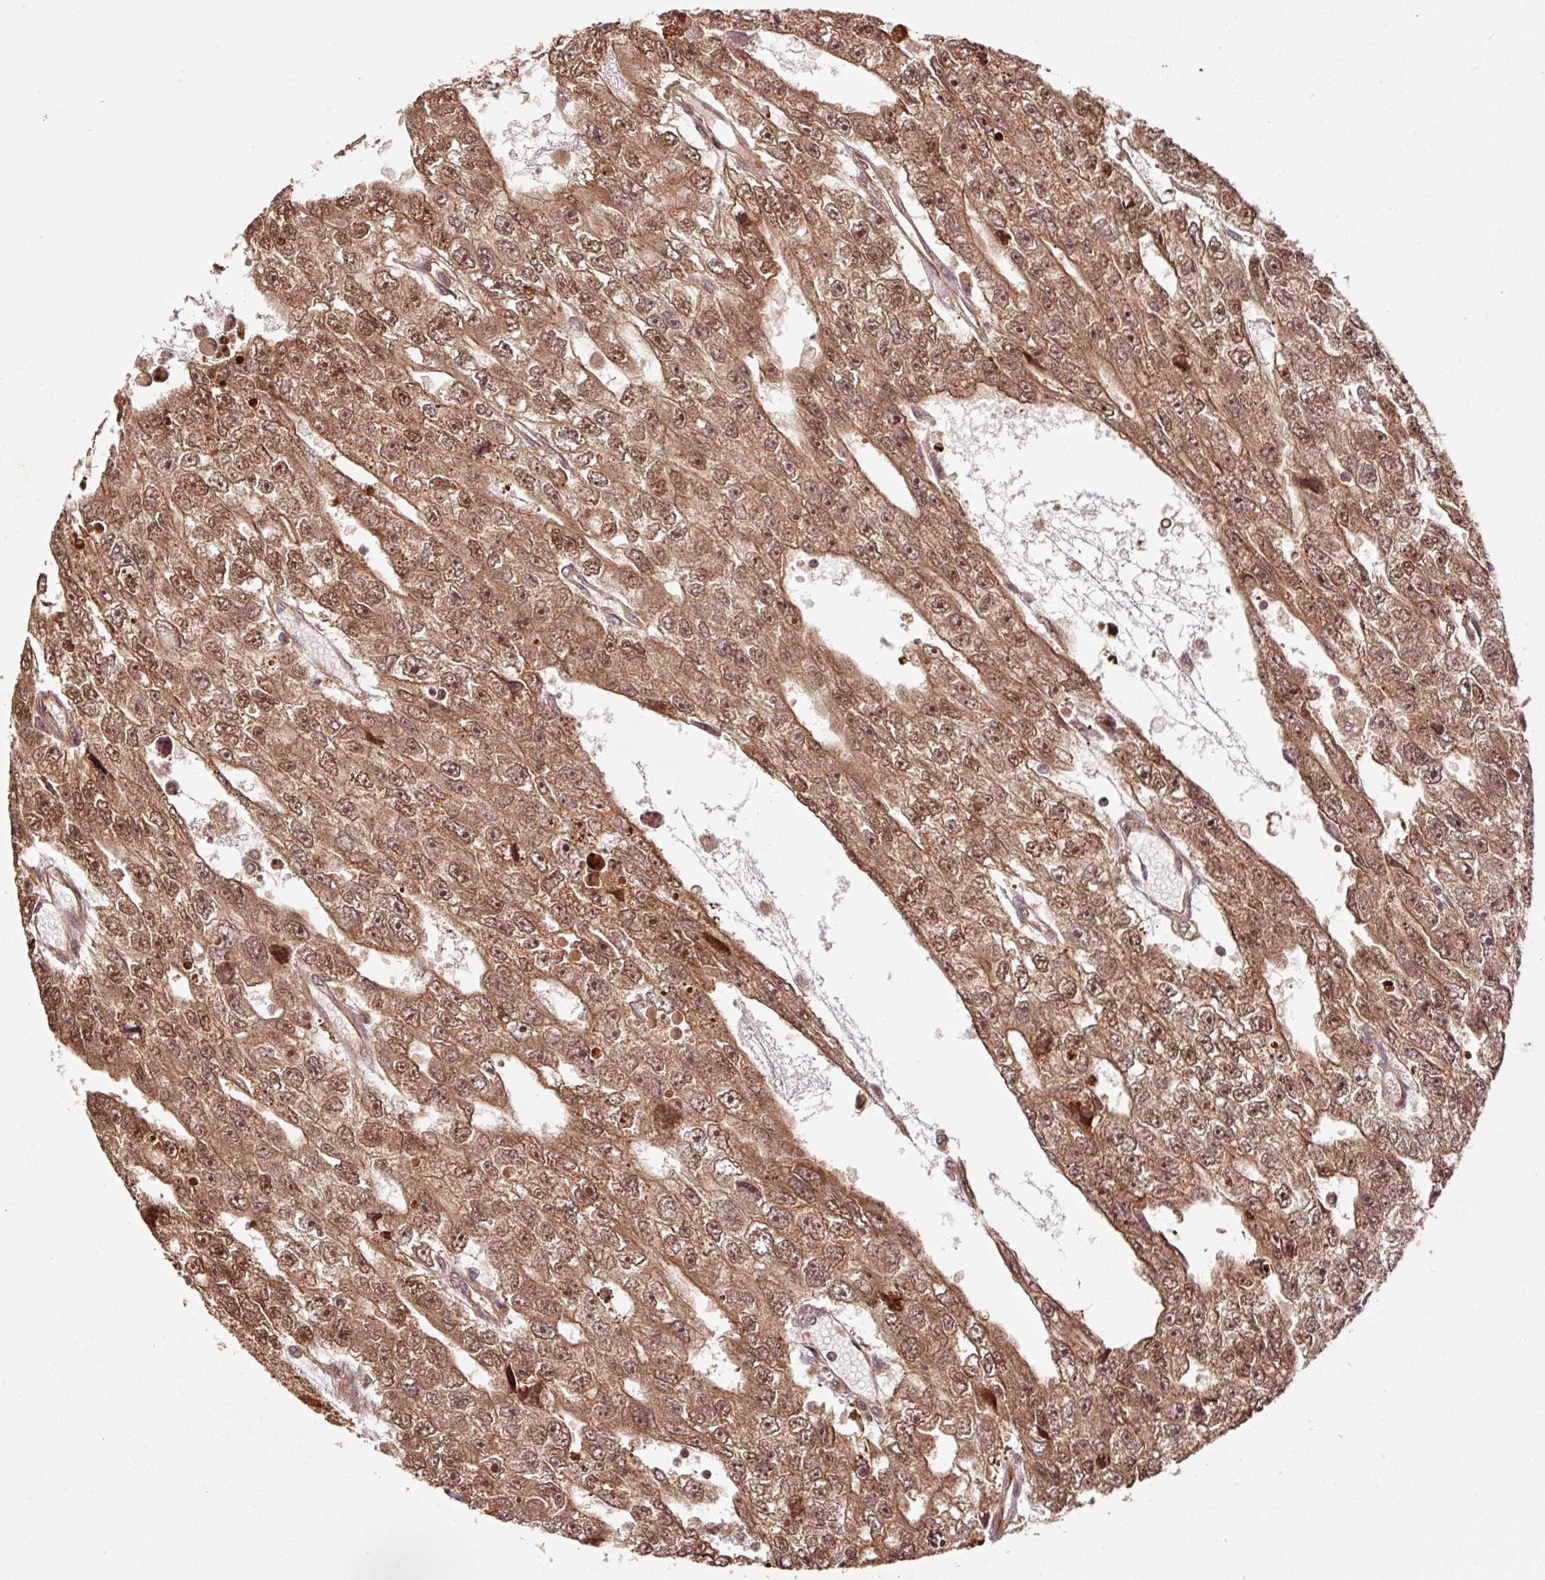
{"staining": {"intensity": "moderate", "quantity": ">75%", "location": "cytoplasmic/membranous,nuclear"}, "tissue": "testis cancer", "cell_type": "Tumor cells", "image_type": "cancer", "snomed": [{"axis": "morphology", "description": "Carcinoma, Embryonal, NOS"}, {"axis": "topography", "description": "Testis"}], "caption": "Embryonal carcinoma (testis) stained with DAB immunohistochemistry reveals medium levels of moderate cytoplasmic/membranous and nuclear positivity in about >75% of tumor cells. (brown staining indicates protein expression, while blue staining denotes nuclei).", "gene": "OXER1", "patient": {"sex": "male", "age": 20}}